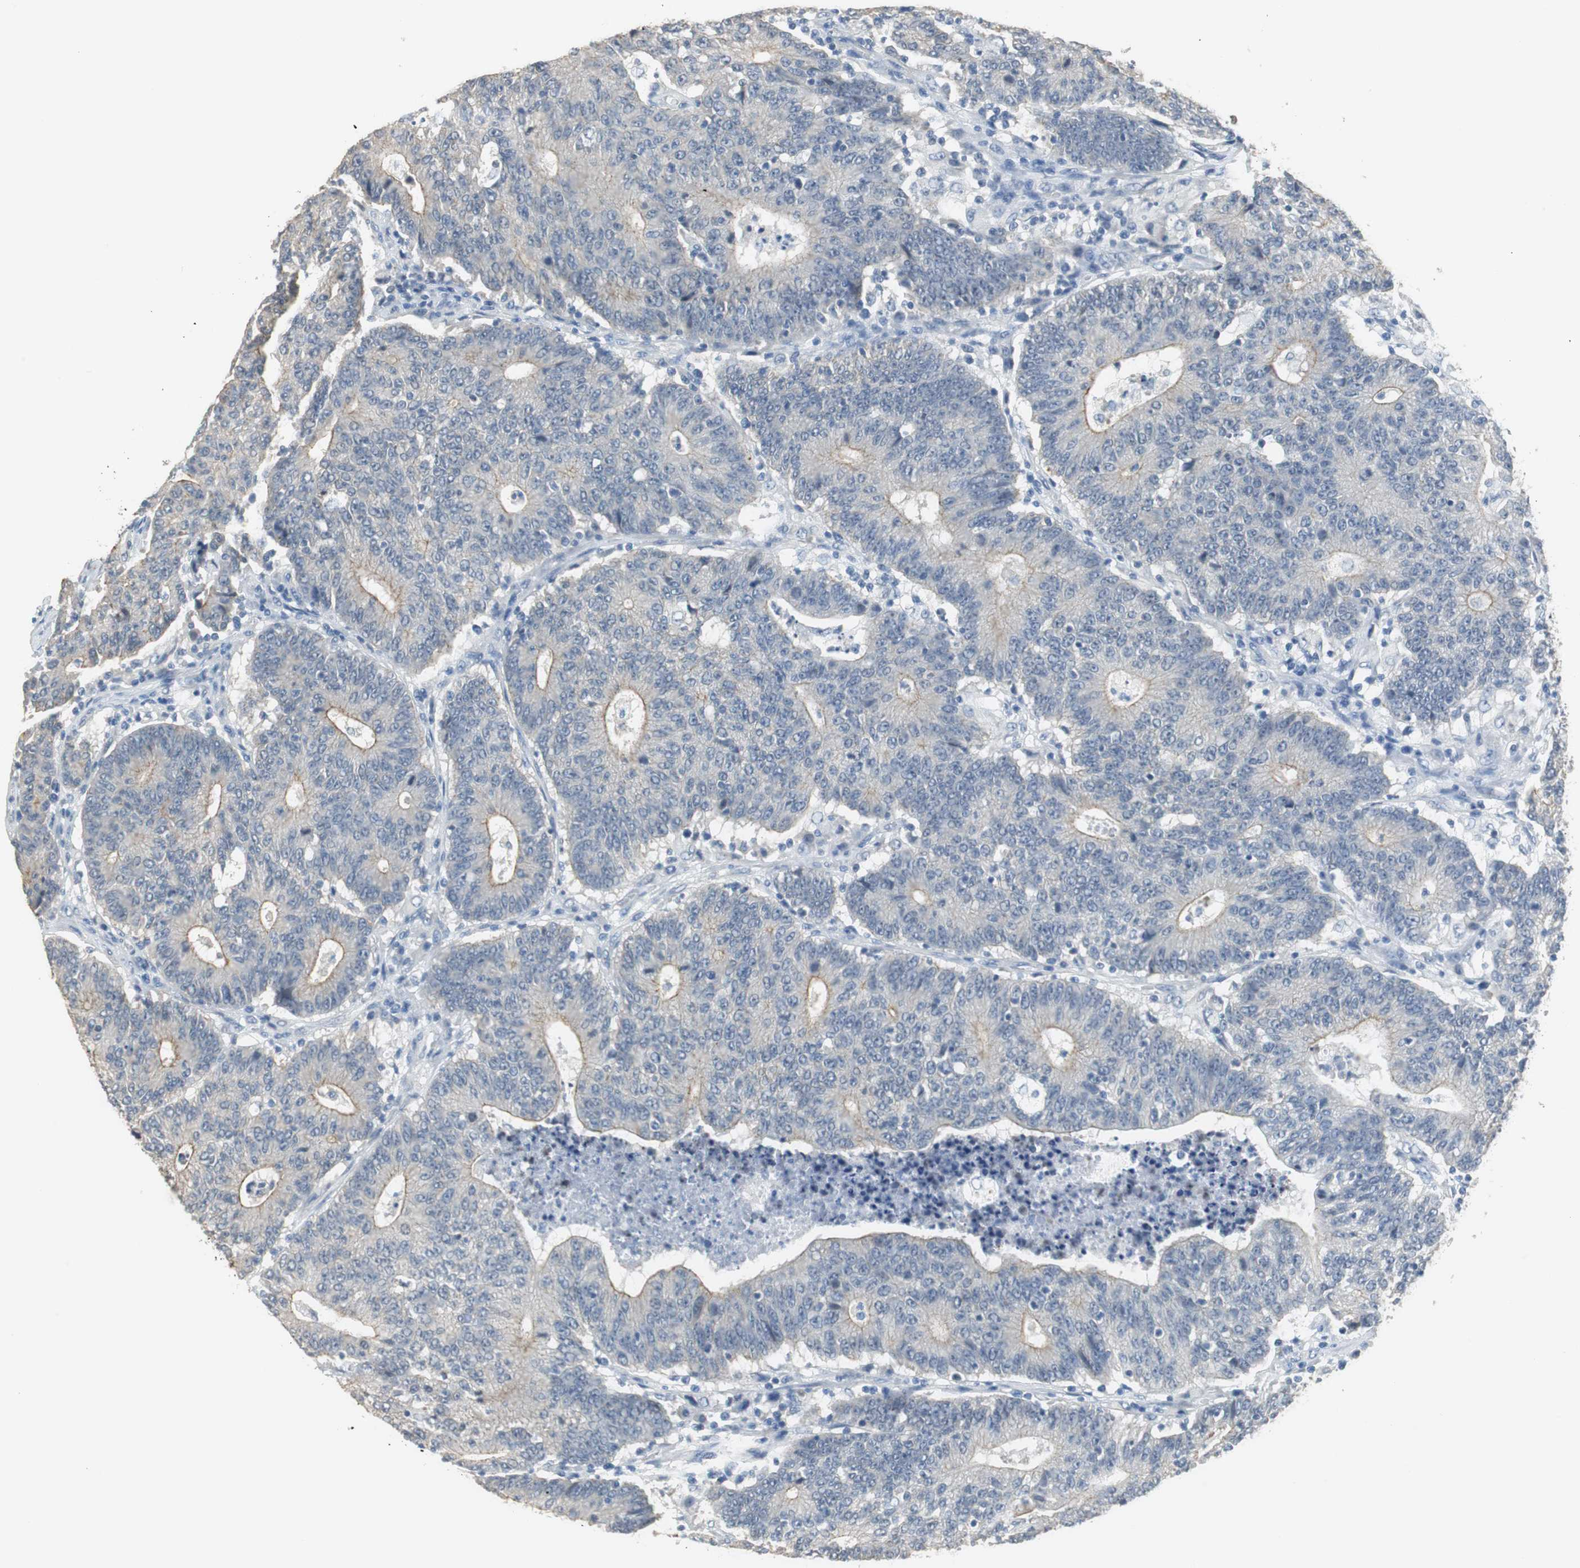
{"staining": {"intensity": "weak", "quantity": "25%-75%", "location": "cytoplasmic/membranous"}, "tissue": "colorectal cancer", "cell_type": "Tumor cells", "image_type": "cancer", "snomed": [{"axis": "morphology", "description": "Normal tissue, NOS"}, {"axis": "morphology", "description": "Adenocarcinoma, NOS"}, {"axis": "topography", "description": "Colon"}], "caption": "Colorectal cancer stained with DAB (3,3'-diaminobenzidine) immunohistochemistry demonstrates low levels of weak cytoplasmic/membranous positivity in approximately 25%-75% of tumor cells.", "gene": "MUC7", "patient": {"sex": "female", "age": 75}}